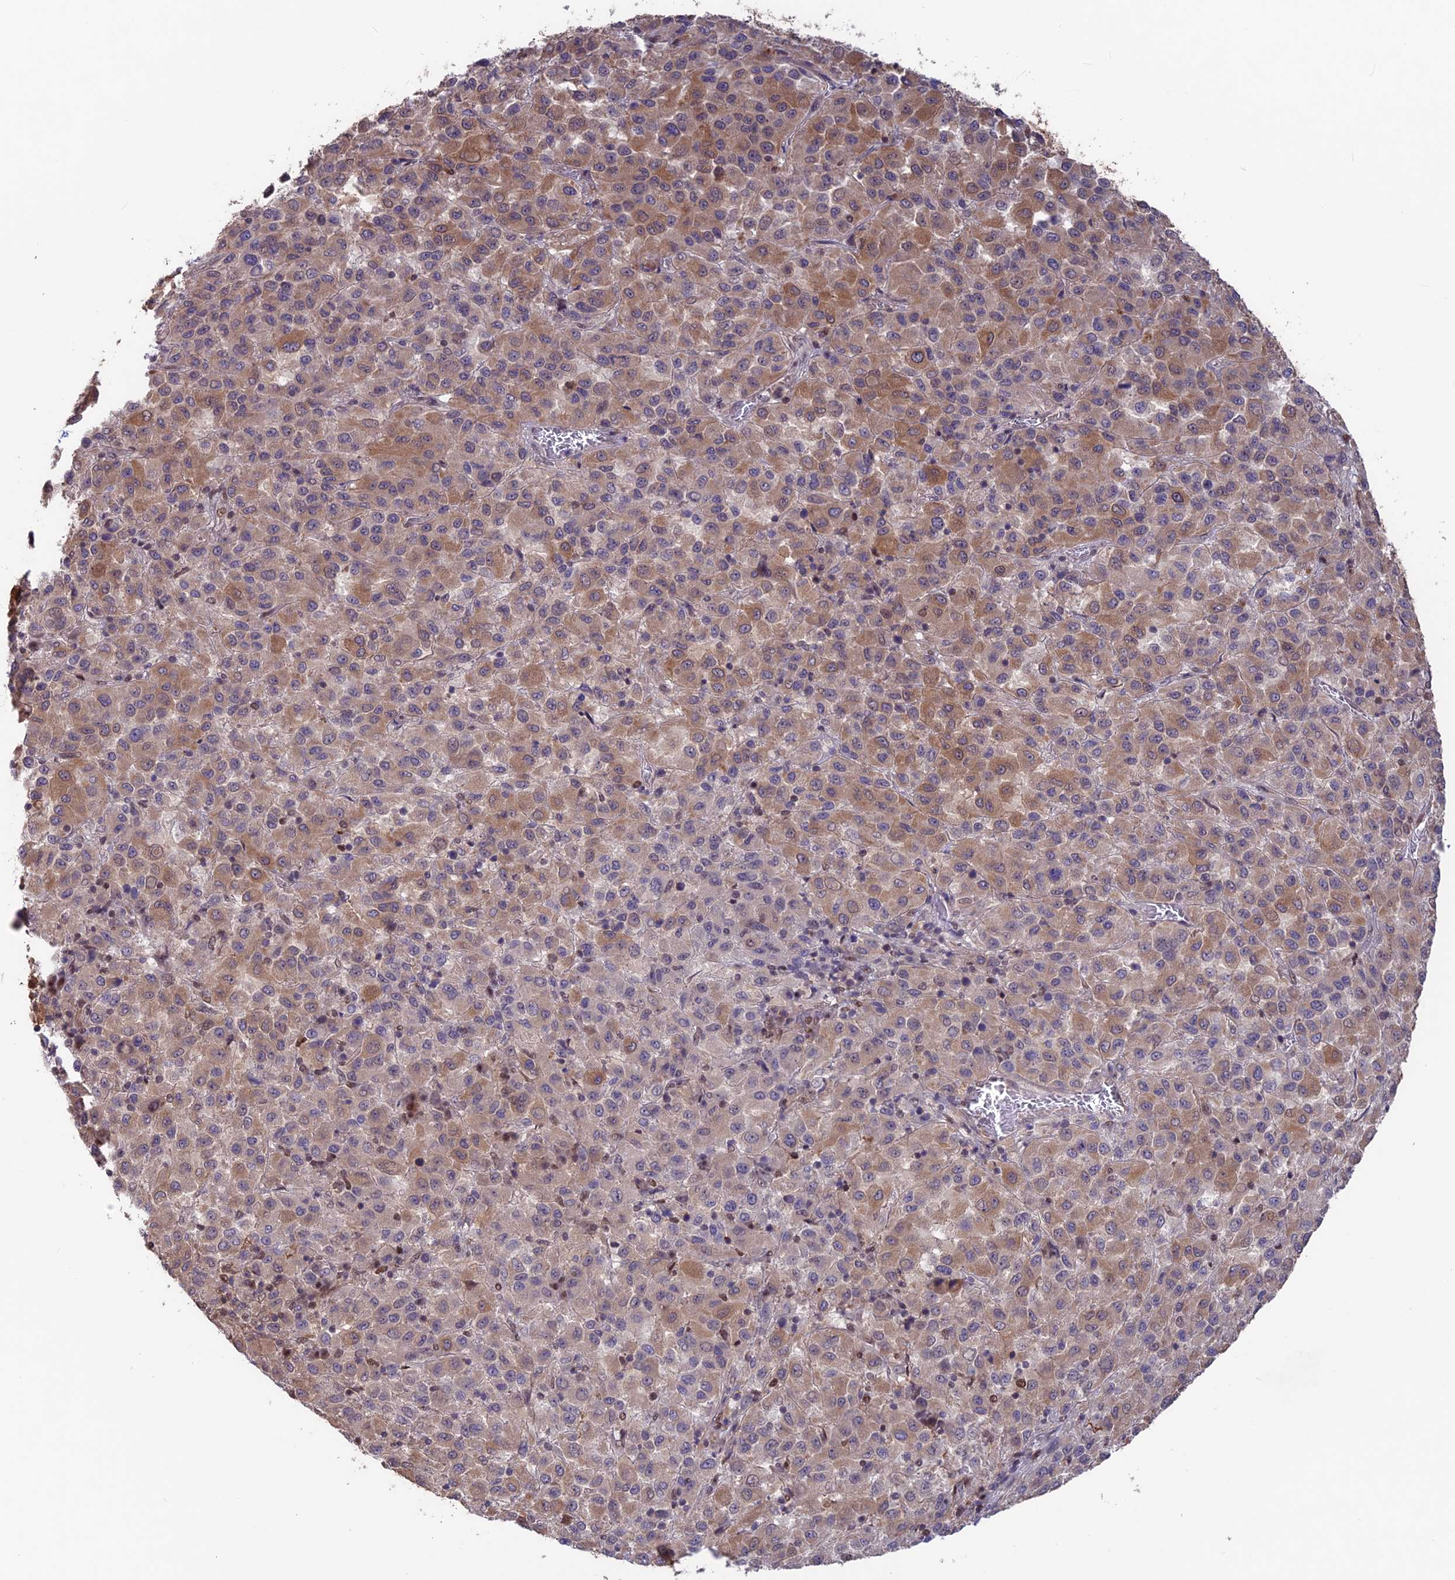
{"staining": {"intensity": "weak", "quantity": ">75%", "location": "cytoplasmic/membranous"}, "tissue": "melanoma", "cell_type": "Tumor cells", "image_type": "cancer", "snomed": [{"axis": "morphology", "description": "Malignant melanoma, Metastatic site"}, {"axis": "topography", "description": "Lung"}], "caption": "Tumor cells demonstrate weak cytoplasmic/membranous positivity in about >75% of cells in melanoma. The staining was performed using DAB (3,3'-diaminobenzidine), with brown indicating positive protein expression. Nuclei are stained blue with hematoxylin.", "gene": "MAST2", "patient": {"sex": "male", "age": 64}}